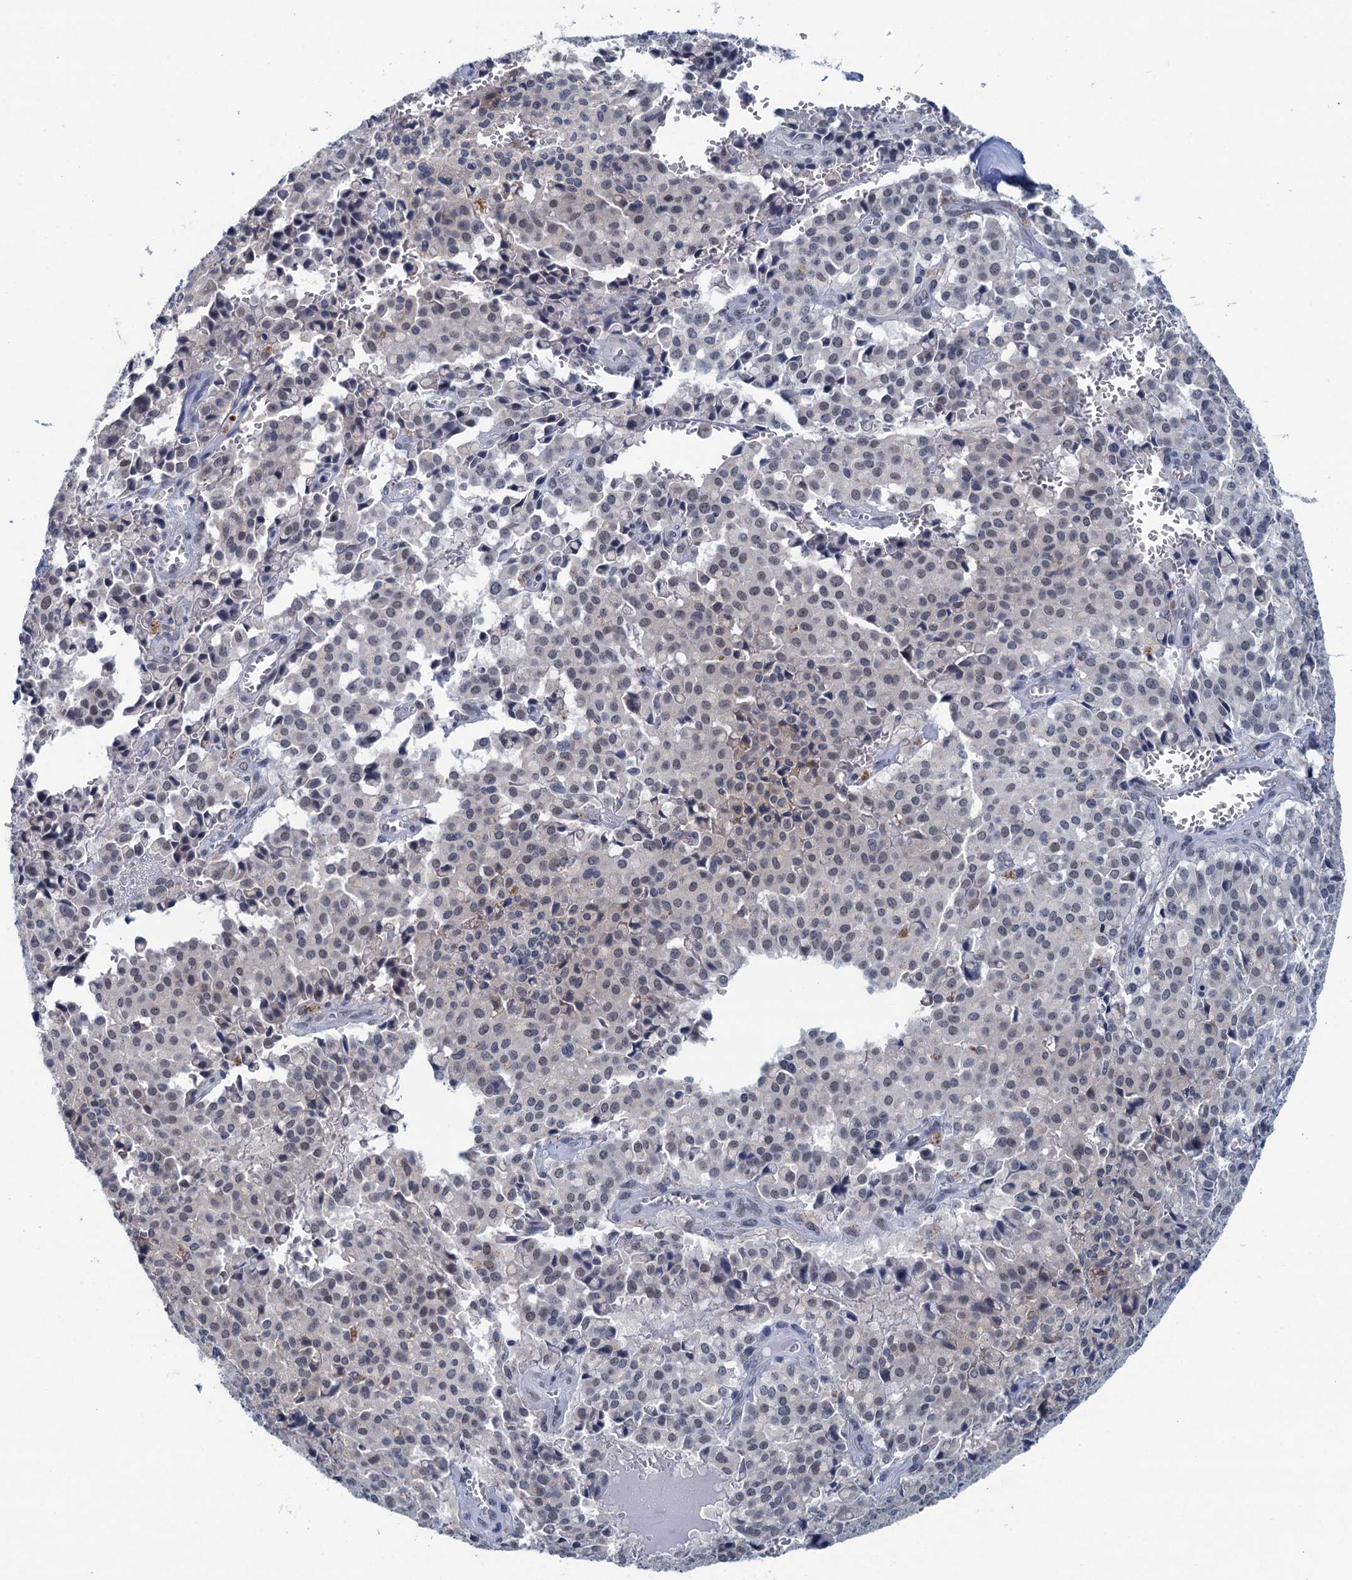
{"staining": {"intensity": "negative", "quantity": "none", "location": "none"}, "tissue": "pancreatic cancer", "cell_type": "Tumor cells", "image_type": "cancer", "snomed": [{"axis": "morphology", "description": "Adenocarcinoma, NOS"}, {"axis": "topography", "description": "Pancreas"}], "caption": "The image shows no staining of tumor cells in pancreatic adenocarcinoma.", "gene": "HAPSTR1", "patient": {"sex": "male", "age": 65}}